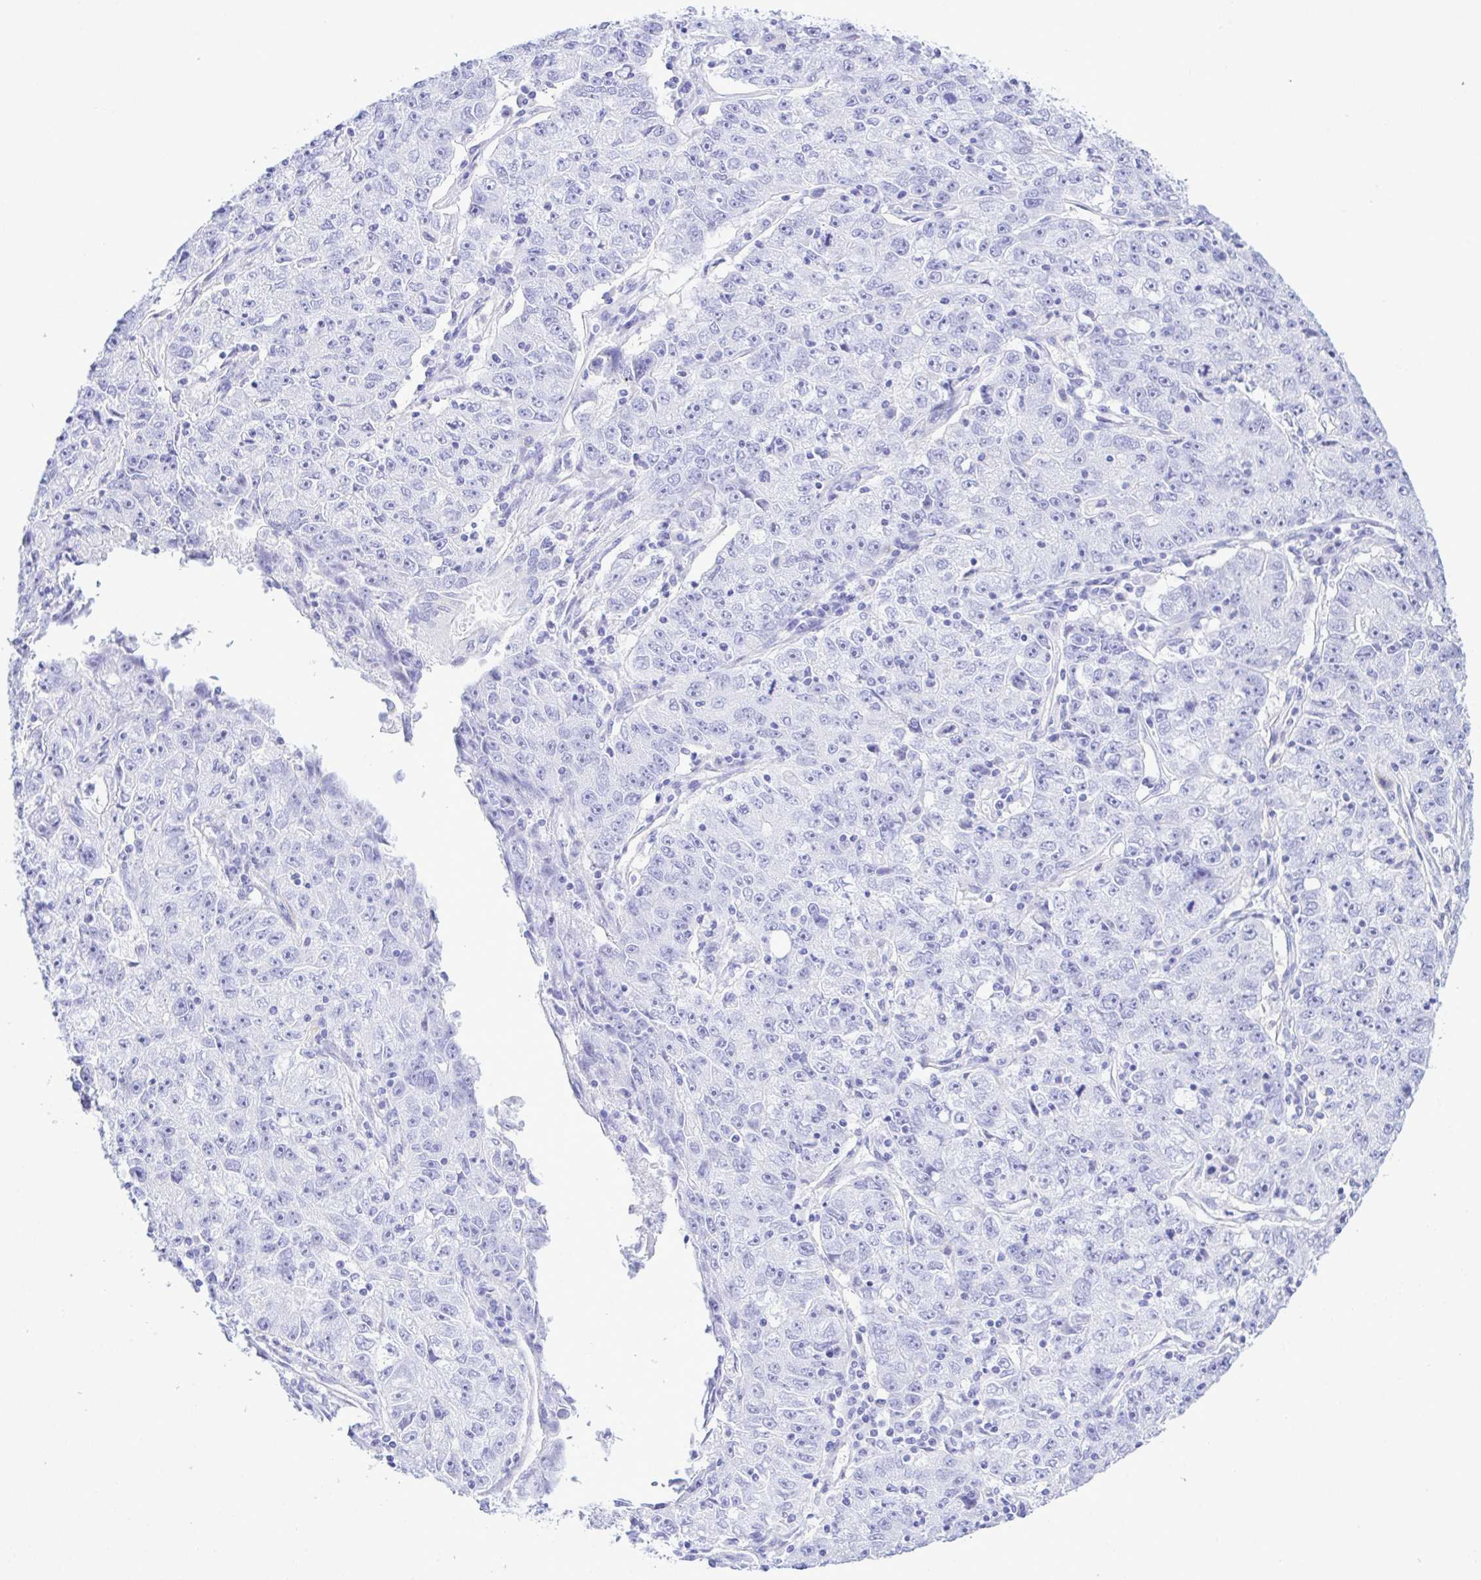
{"staining": {"intensity": "negative", "quantity": "none", "location": "none"}, "tissue": "lung cancer", "cell_type": "Tumor cells", "image_type": "cancer", "snomed": [{"axis": "morphology", "description": "Normal morphology"}, {"axis": "morphology", "description": "Adenocarcinoma, NOS"}, {"axis": "topography", "description": "Lymph node"}, {"axis": "topography", "description": "Lung"}], "caption": "The histopathology image reveals no significant expression in tumor cells of adenocarcinoma (lung).", "gene": "SELENOV", "patient": {"sex": "female", "age": 57}}